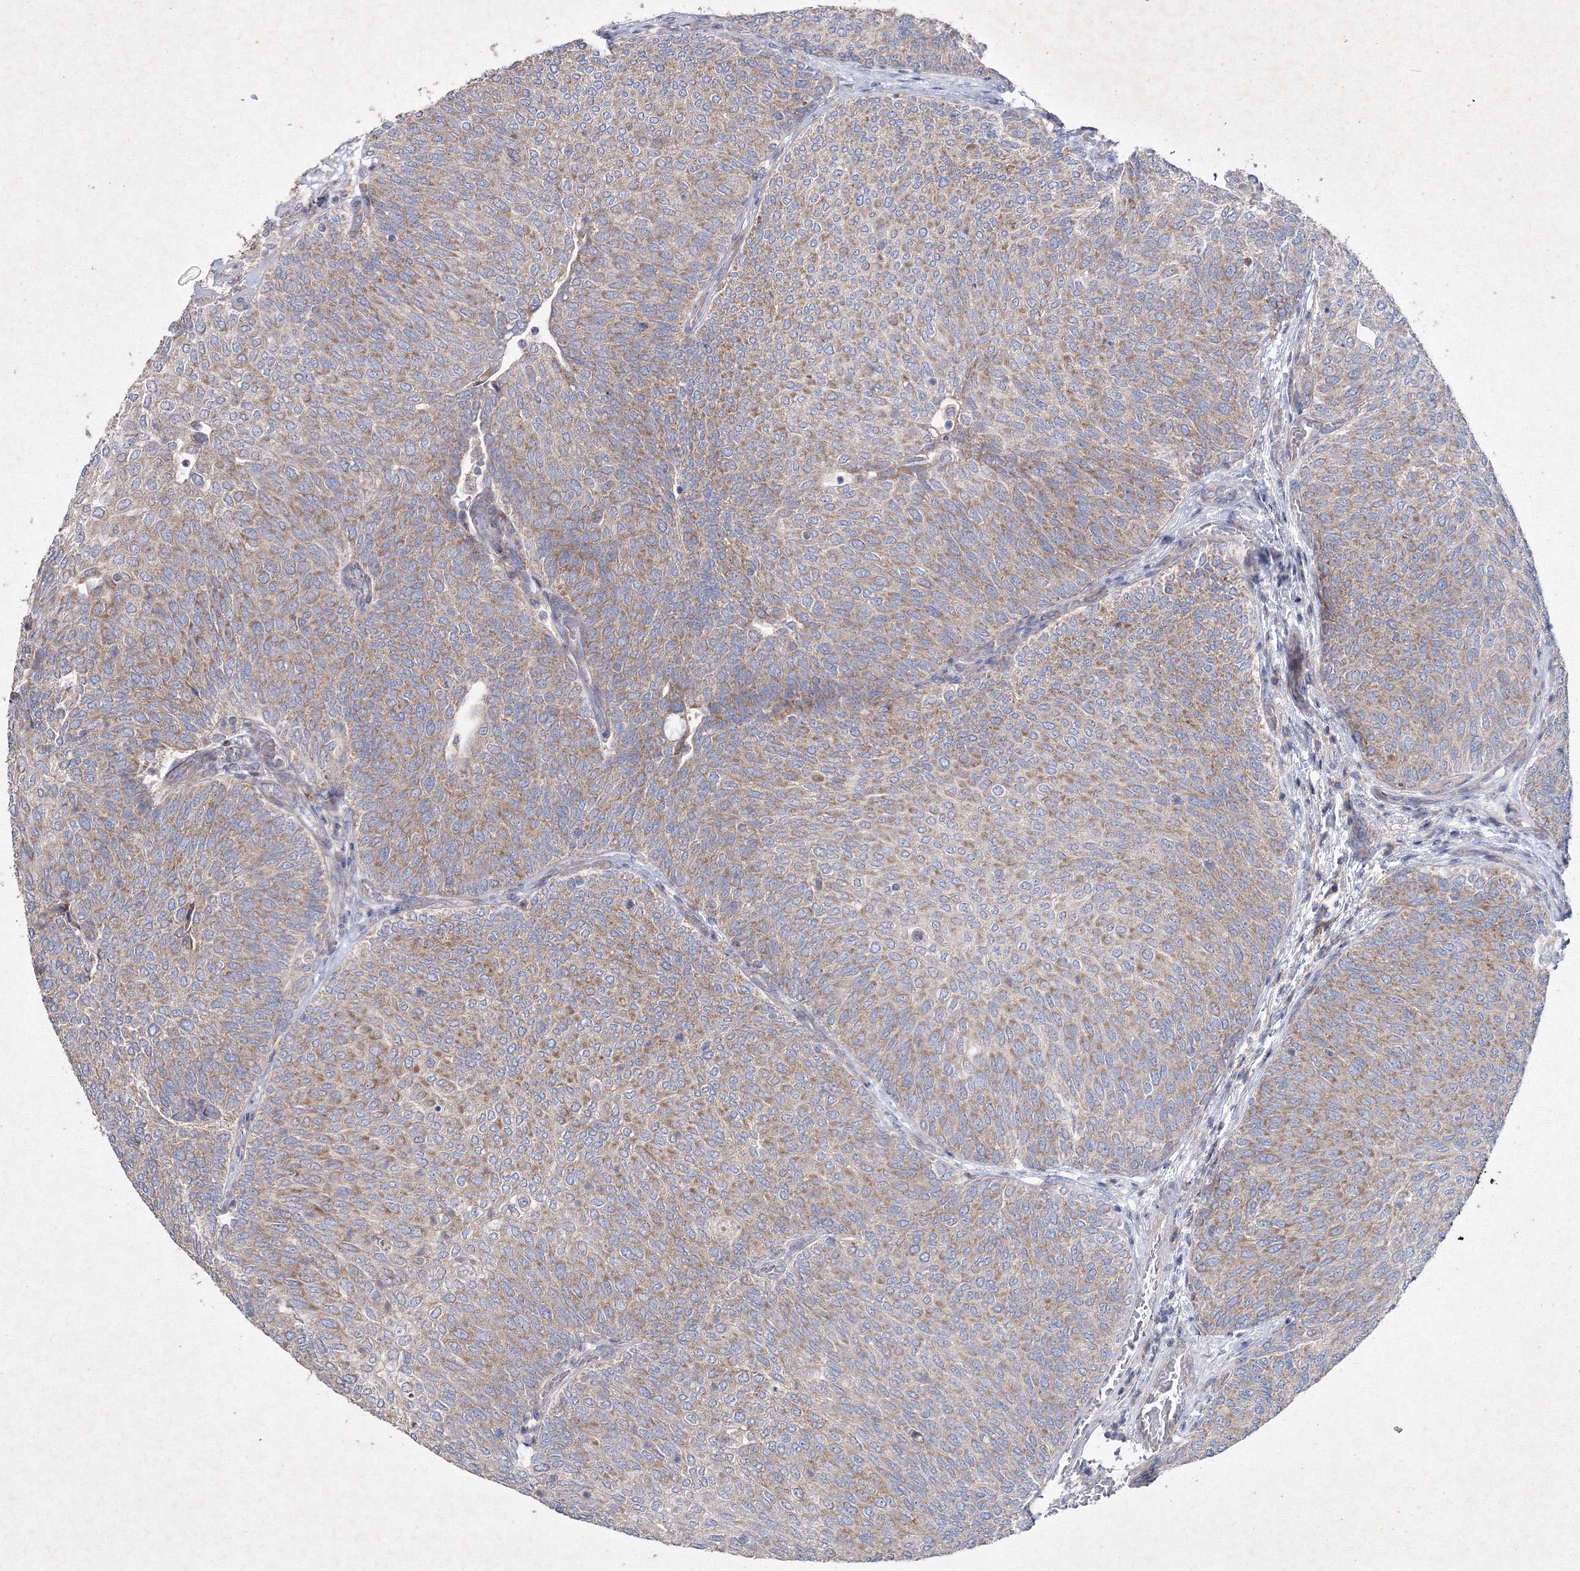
{"staining": {"intensity": "moderate", "quantity": ">75%", "location": "cytoplasmic/membranous"}, "tissue": "urothelial cancer", "cell_type": "Tumor cells", "image_type": "cancer", "snomed": [{"axis": "morphology", "description": "Urothelial carcinoma, Low grade"}, {"axis": "topography", "description": "Urinary bladder"}], "caption": "Approximately >75% of tumor cells in human urothelial cancer reveal moderate cytoplasmic/membranous protein expression as visualized by brown immunohistochemical staining.", "gene": "GFM1", "patient": {"sex": "female", "age": 79}}